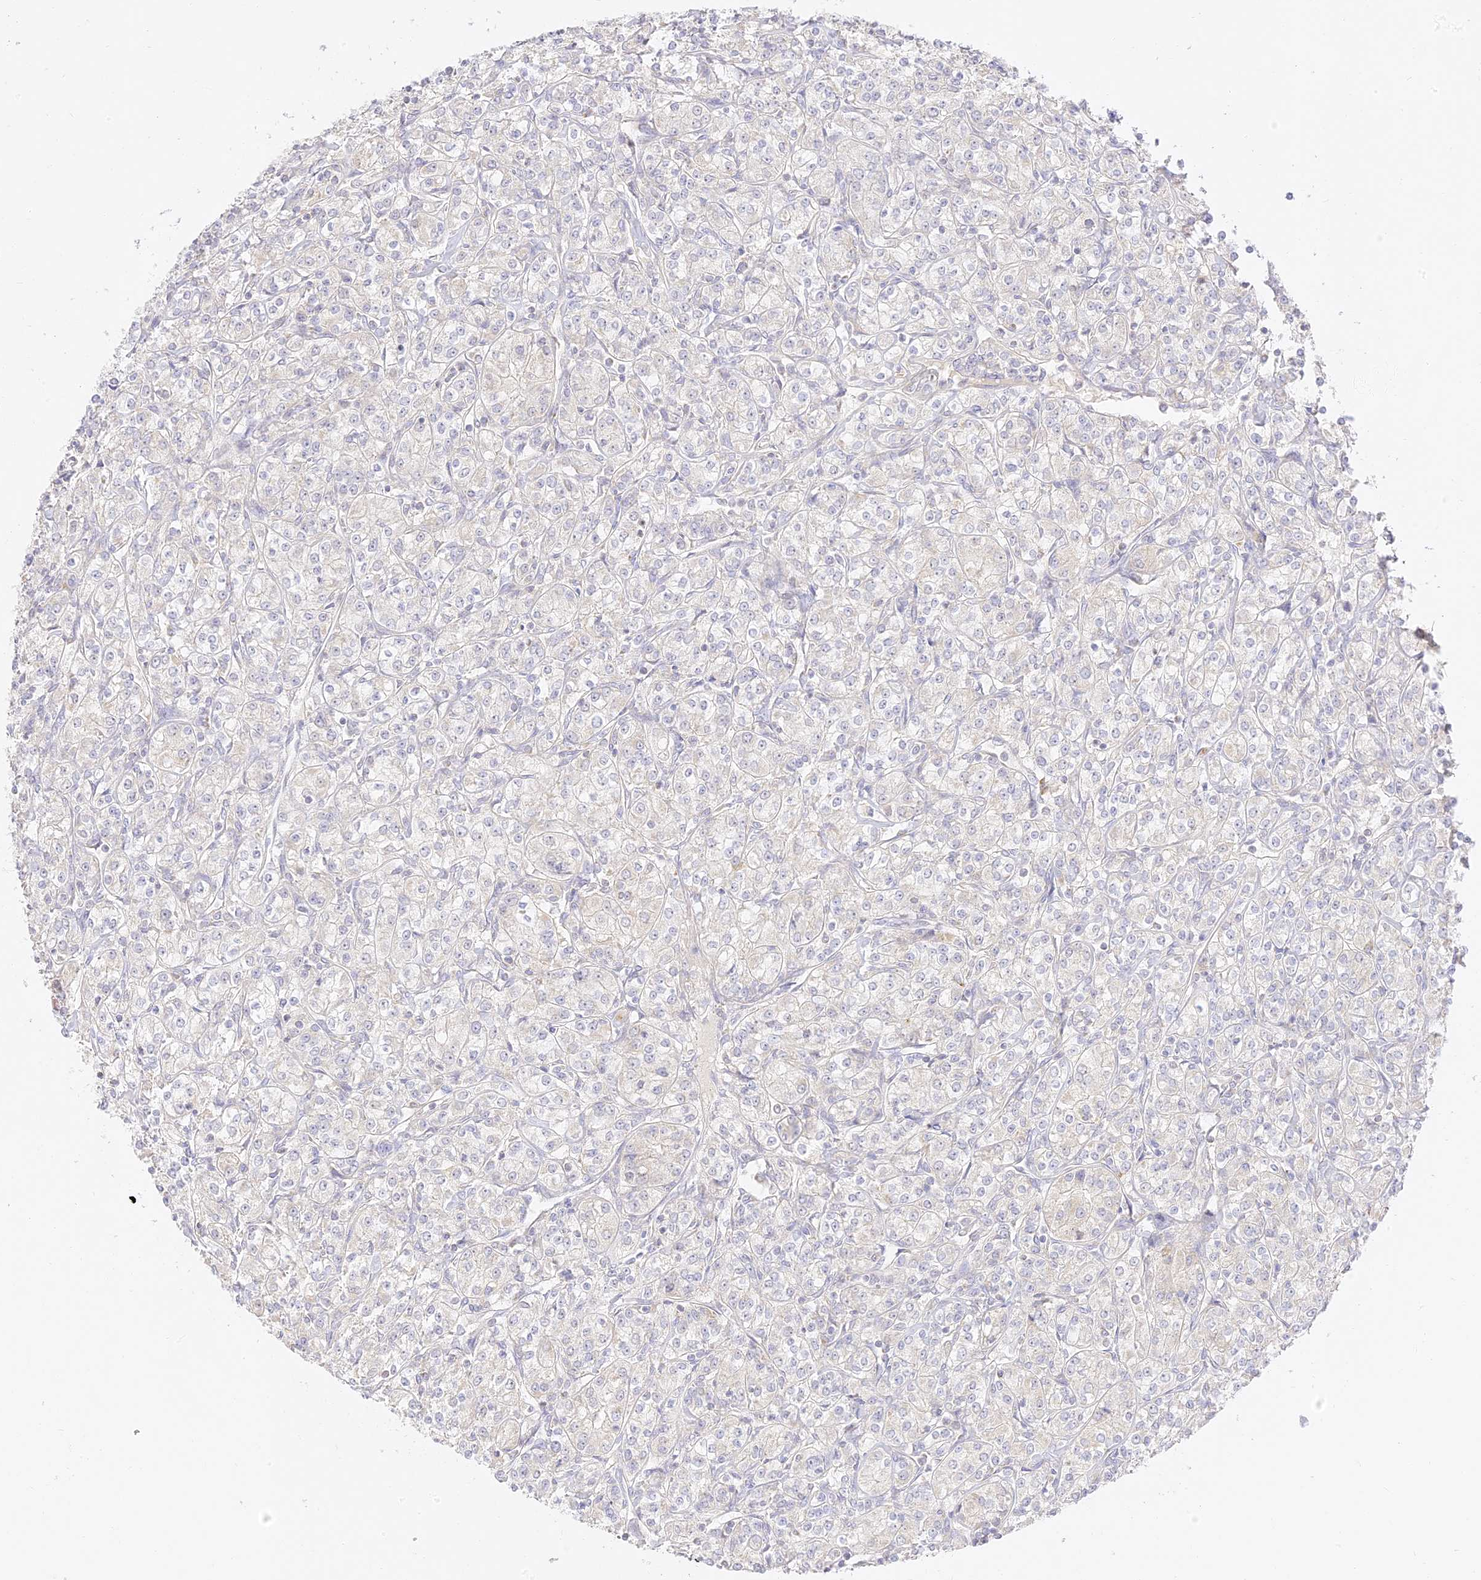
{"staining": {"intensity": "negative", "quantity": "none", "location": "none"}, "tissue": "renal cancer", "cell_type": "Tumor cells", "image_type": "cancer", "snomed": [{"axis": "morphology", "description": "Adenocarcinoma, NOS"}, {"axis": "topography", "description": "Kidney"}], "caption": "Immunohistochemistry (IHC) photomicrograph of neoplastic tissue: renal adenocarcinoma stained with DAB exhibits no significant protein expression in tumor cells.", "gene": "LRRC15", "patient": {"sex": "male", "age": 77}}